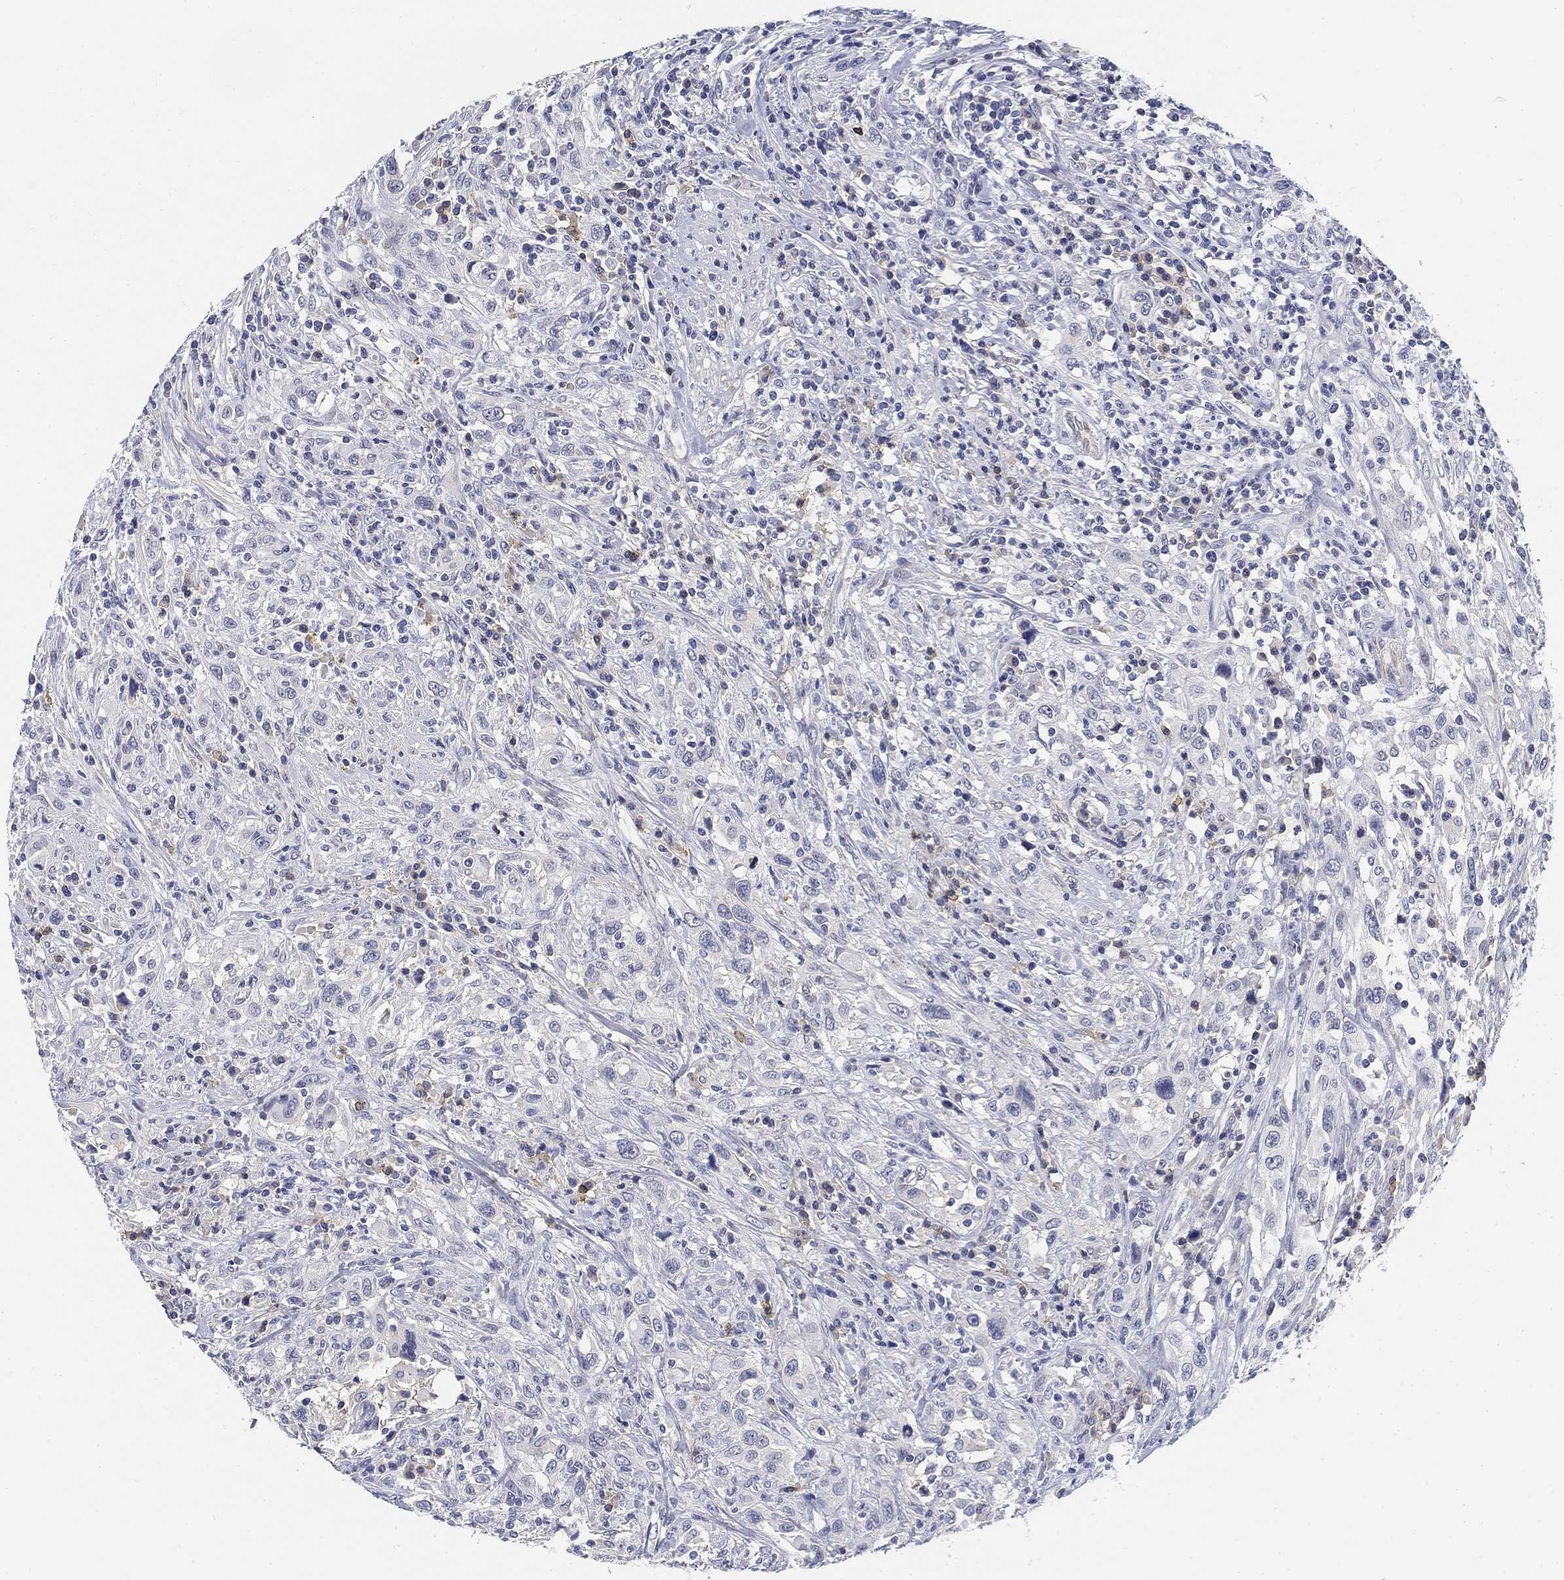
{"staining": {"intensity": "negative", "quantity": "none", "location": "none"}, "tissue": "urothelial cancer", "cell_type": "Tumor cells", "image_type": "cancer", "snomed": [{"axis": "morphology", "description": "Urothelial carcinoma, NOS"}, {"axis": "morphology", "description": "Urothelial carcinoma, High grade"}, {"axis": "topography", "description": "Urinary bladder"}], "caption": "Immunohistochemistry image of high-grade urothelial carcinoma stained for a protein (brown), which shows no expression in tumor cells.", "gene": "SLC2A5", "patient": {"sex": "female", "age": 64}}